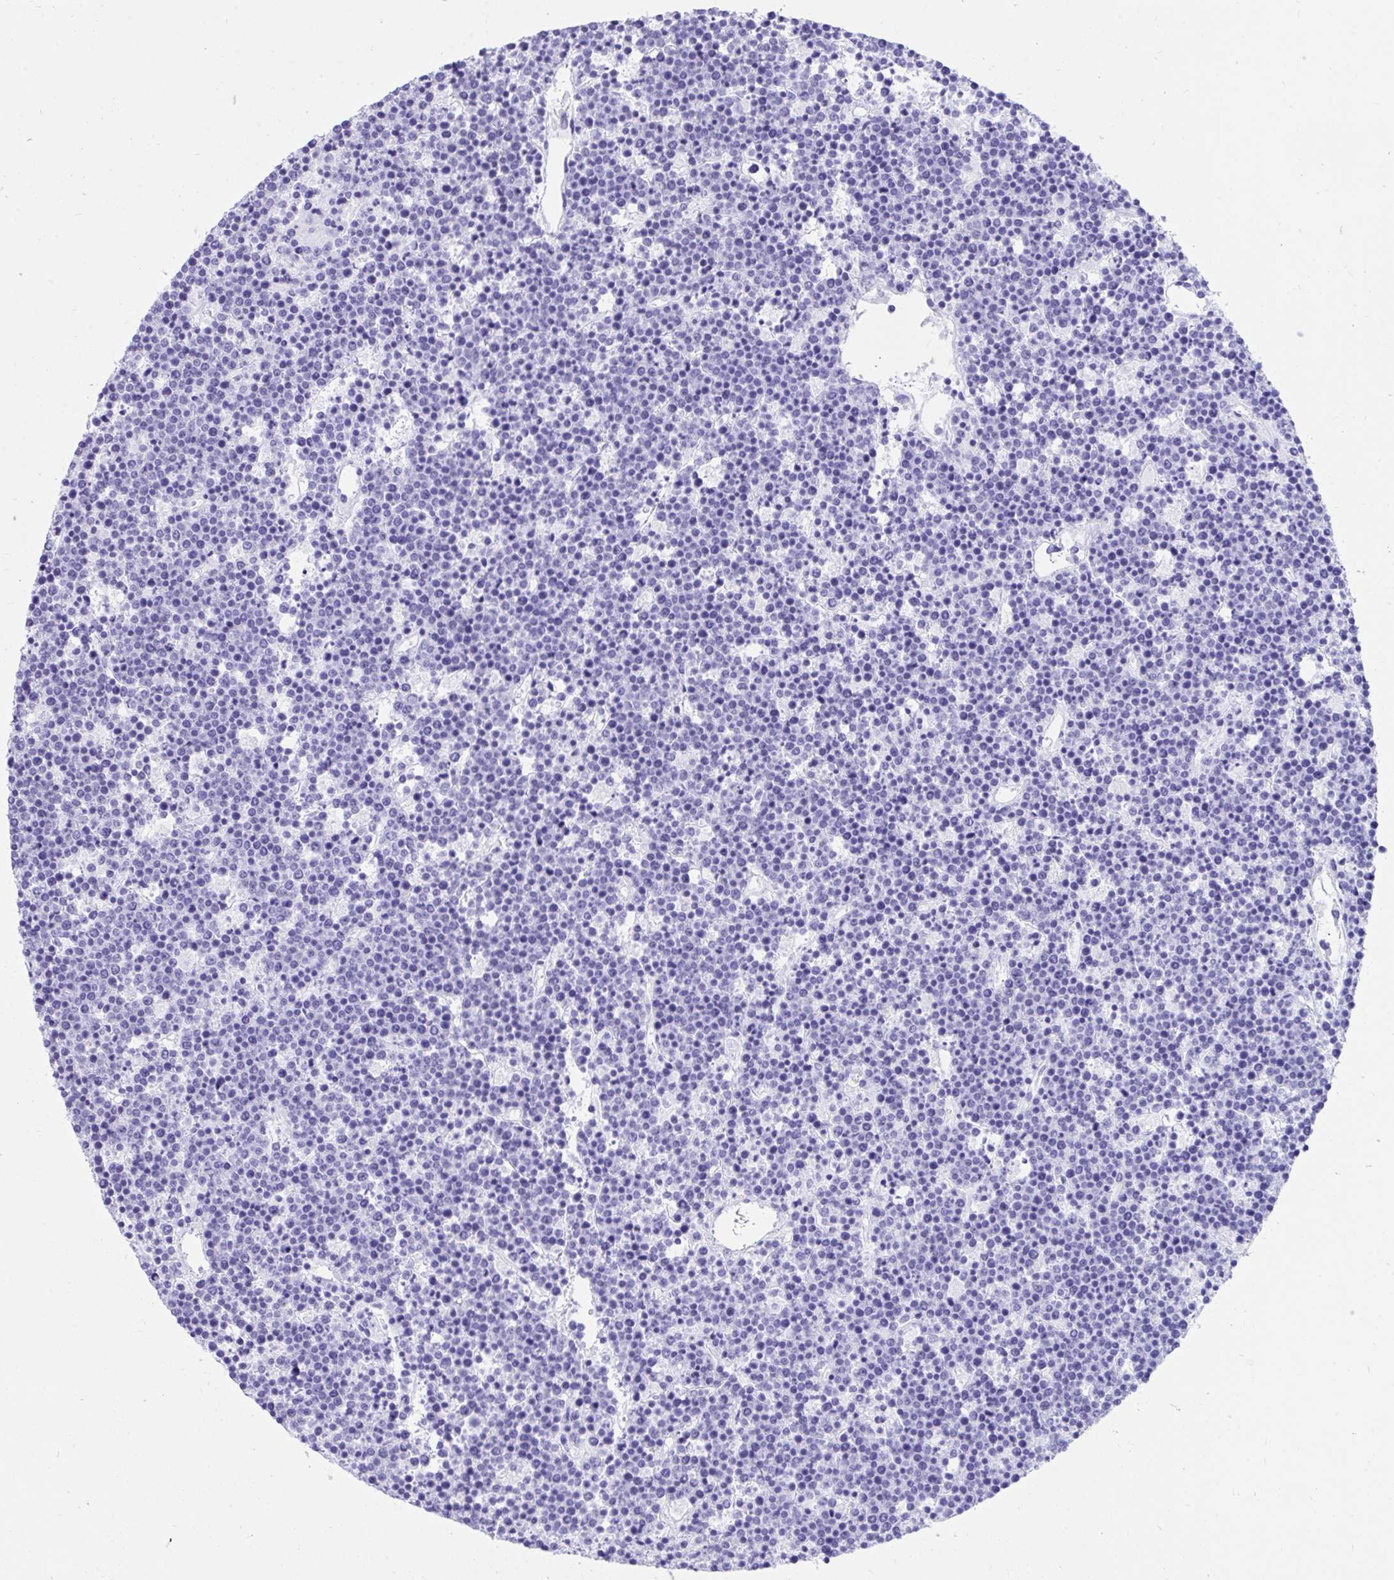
{"staining": {"intensity": "negative", "quantity": "none", "location": "none"}, "tissue": "lymphoma", "cell_type": "Tumor cells", "image_type": "cancer", "snomed": [{"axis": "morphology", "description": "Malignant lymphoma, non-Hodgkin's type, High grade"}, {"axis": "topography", "description": "Ovary"}], "caption": "High magnification brightfield microscopy of lymphoma stained with DAB (3,3'-diaminobenzidine) (brown) and counterstained with hematoxylin (blue): tumor cells show no significant positivity. (DAB immunohistochemistry (IHC) with hematoxylin counter stain).", "gene": "TLN2", "patient": {"sex": "female", "age": 56}}